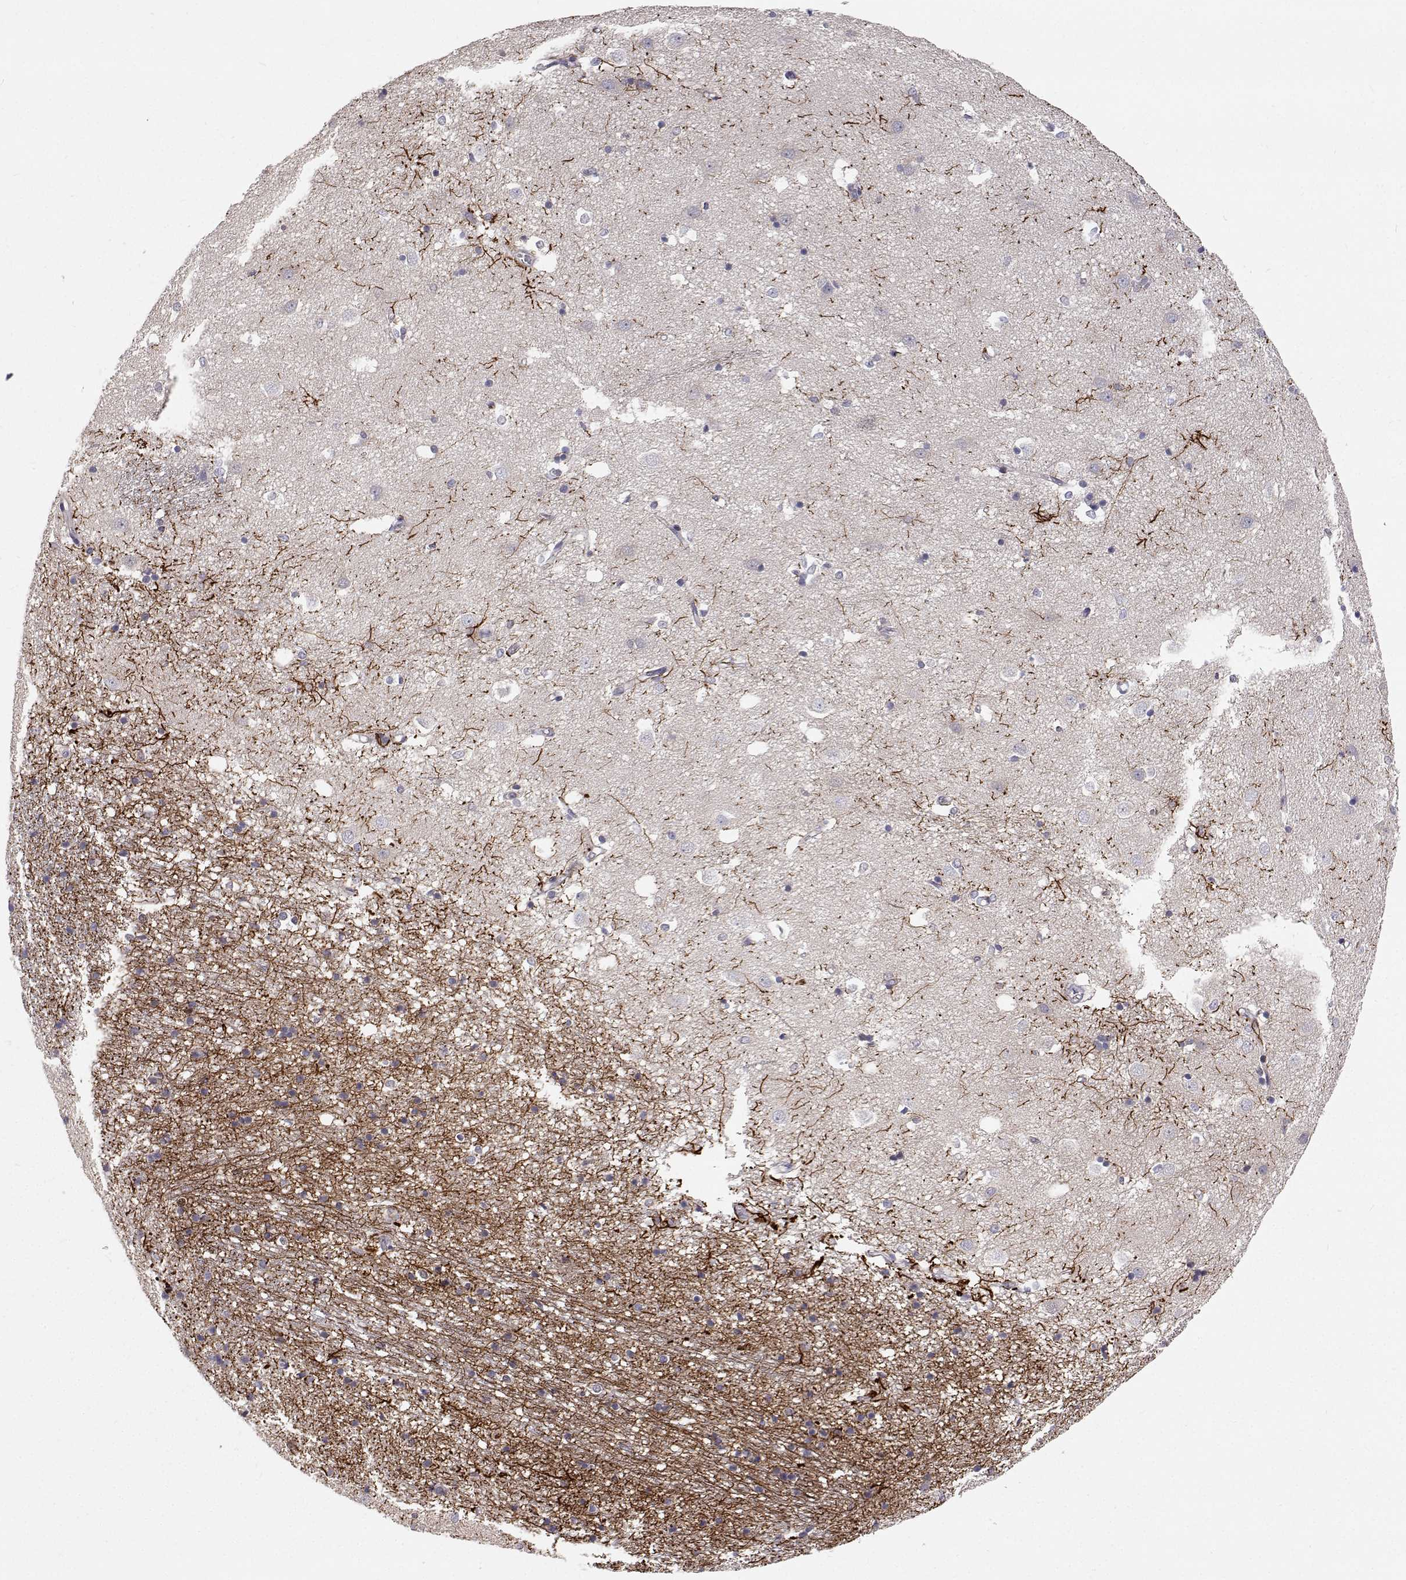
{"staining": {"intensity": "negative", "quantity": "none", "location": "none"}, "tissue": "caudate", "cell_type": "Glial cells", "image_type": "normal", "snomed": [{"axis": "morphology", "description": "Normal tissue, NOS"}, {"axis": "topography", "description": "Lateral ventricle wall"}], "caption": "Immunohistochemistry (IHC) photomicrograph of benign caudate: human caudate stained with DAB shows no significant protein positivity in glial cells. (DAB (3,3'-diaminobenzidine) IHC, high magnification).", "gene": "MYPN", "patient": {"sex": "male", "age": 54}}